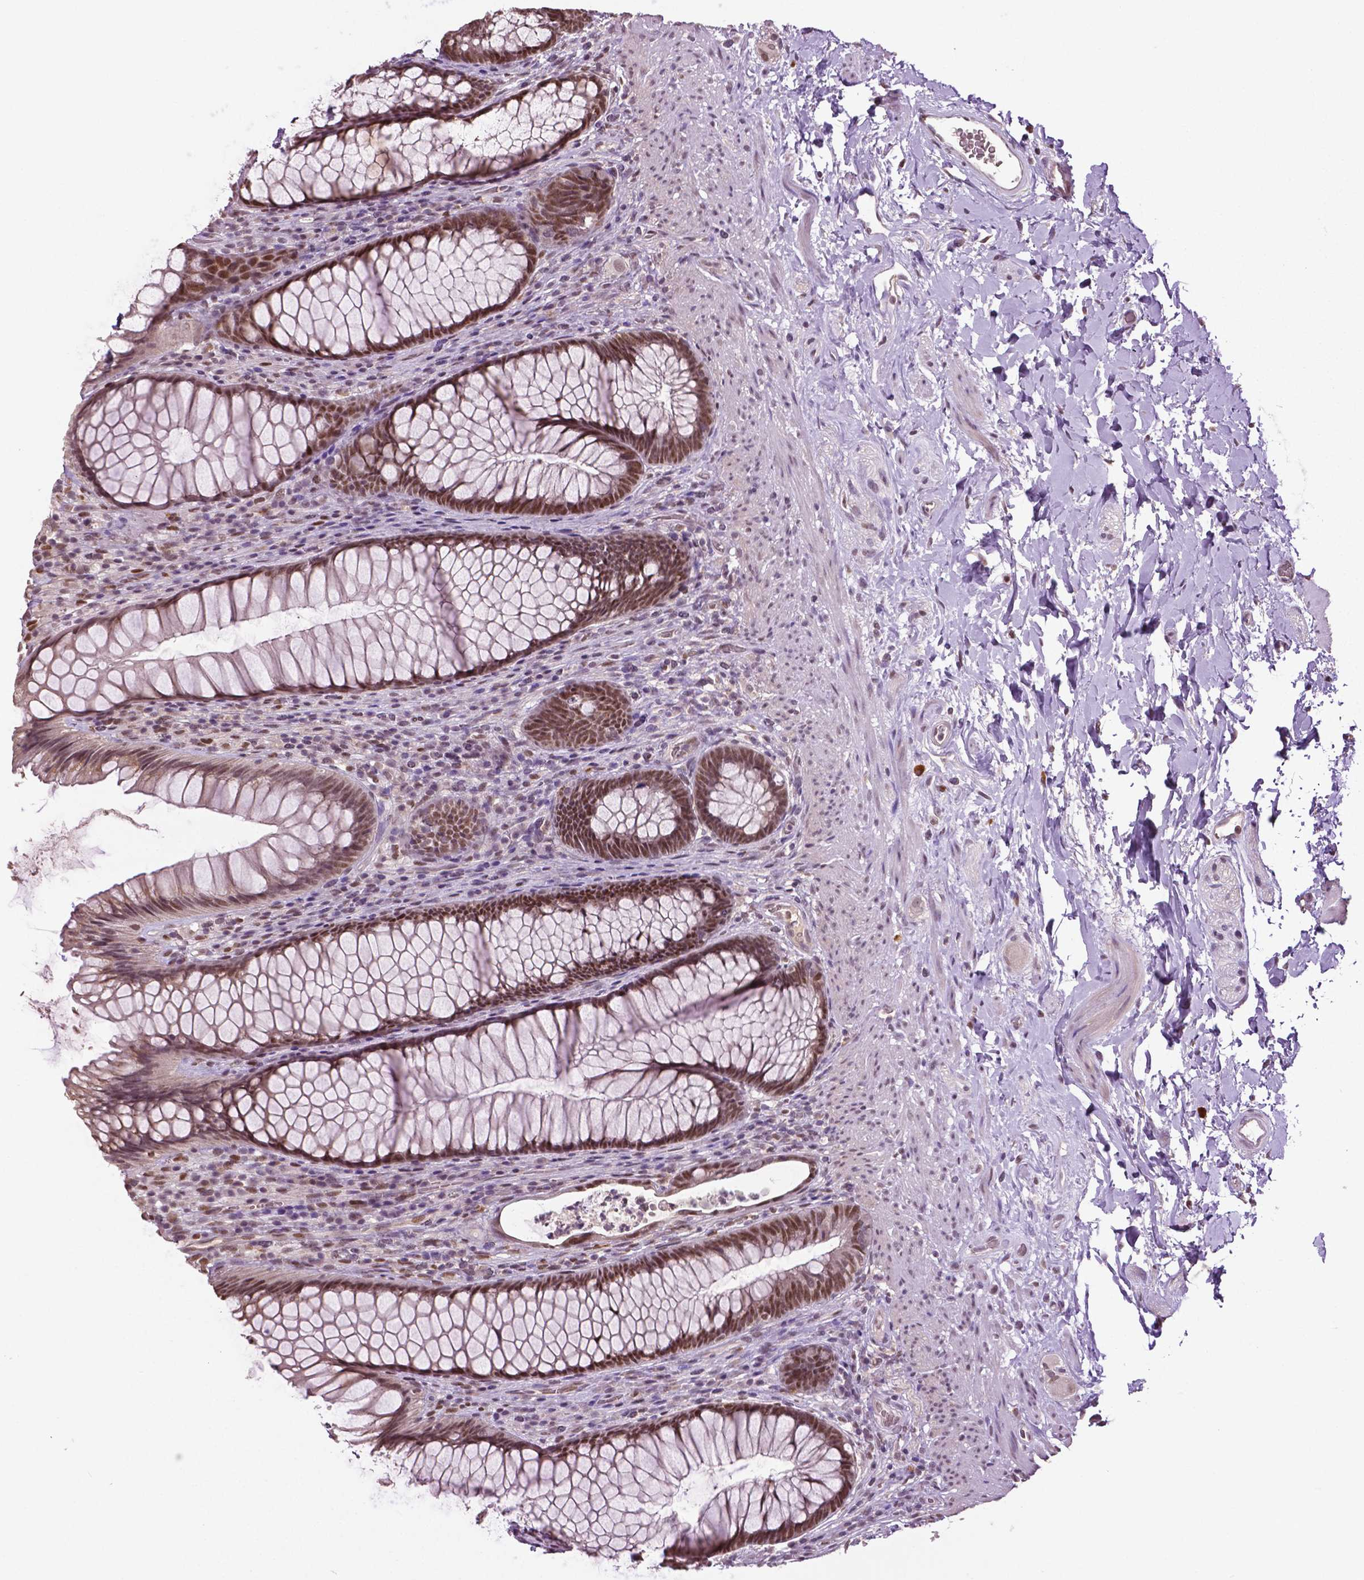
{"staining": {"intensity": "moderate", "quantity": ">75%", "location": "nuclear"}, "tissue": "rectum", "cell_type": "Glandular cells", "image_type": "normal", "snomed": [{"axis": "morphology", "description": "Normal tissue, NOS"}, {"axis": "topography", "description": "Smooth muscle"}, {"axis": "topography", "description": "Rectum"}], "caption": "Rectum stained with immunohistochemistry (IHC) exhibits moderate nuclear positivity in about >75% of glandular cells.", "gene": "DLX5", "patient": {"sex": "male", "age": 53}}